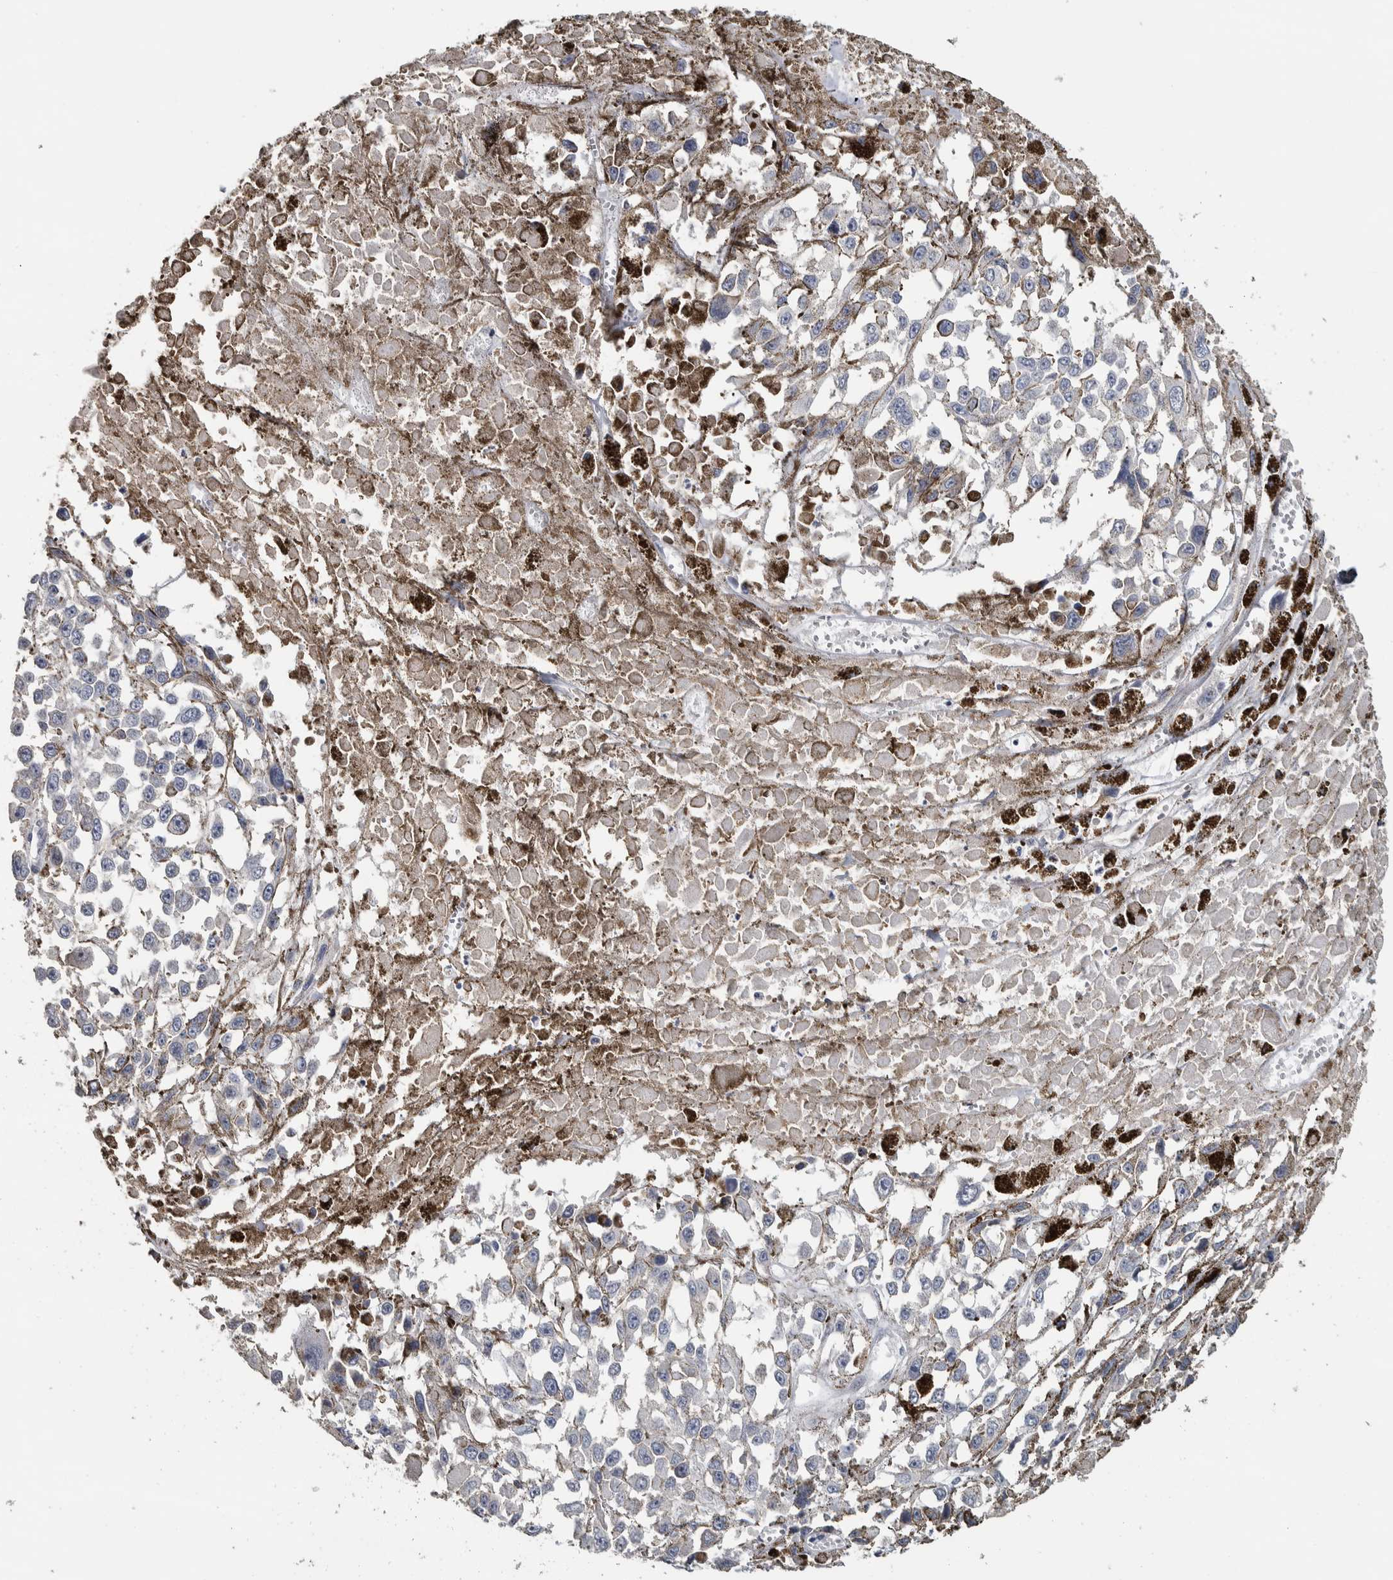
{"staining": {"intensity": "negative", "quantity": "none", "location": "none"}, "tissue": "melanoma", "cell_type": "Tumor cells", "image_type": "cancer", "snomed": [{"axis": "morphology", "description": "Malignant melanoma, Metastatic site"}, {"axis": "topography", "description": "Lymph node"}], "caption": "DAB (3,3'-diaminobenzidine) immunohistochemical staining of human malignant melanoma (metastatic site) displays no significant positivity in tumor cells. (Brightfield microscopy of DAB IHC at high magnification).", "gene": "NECAB1", "patient": {"sex": "male", "age": 59}}